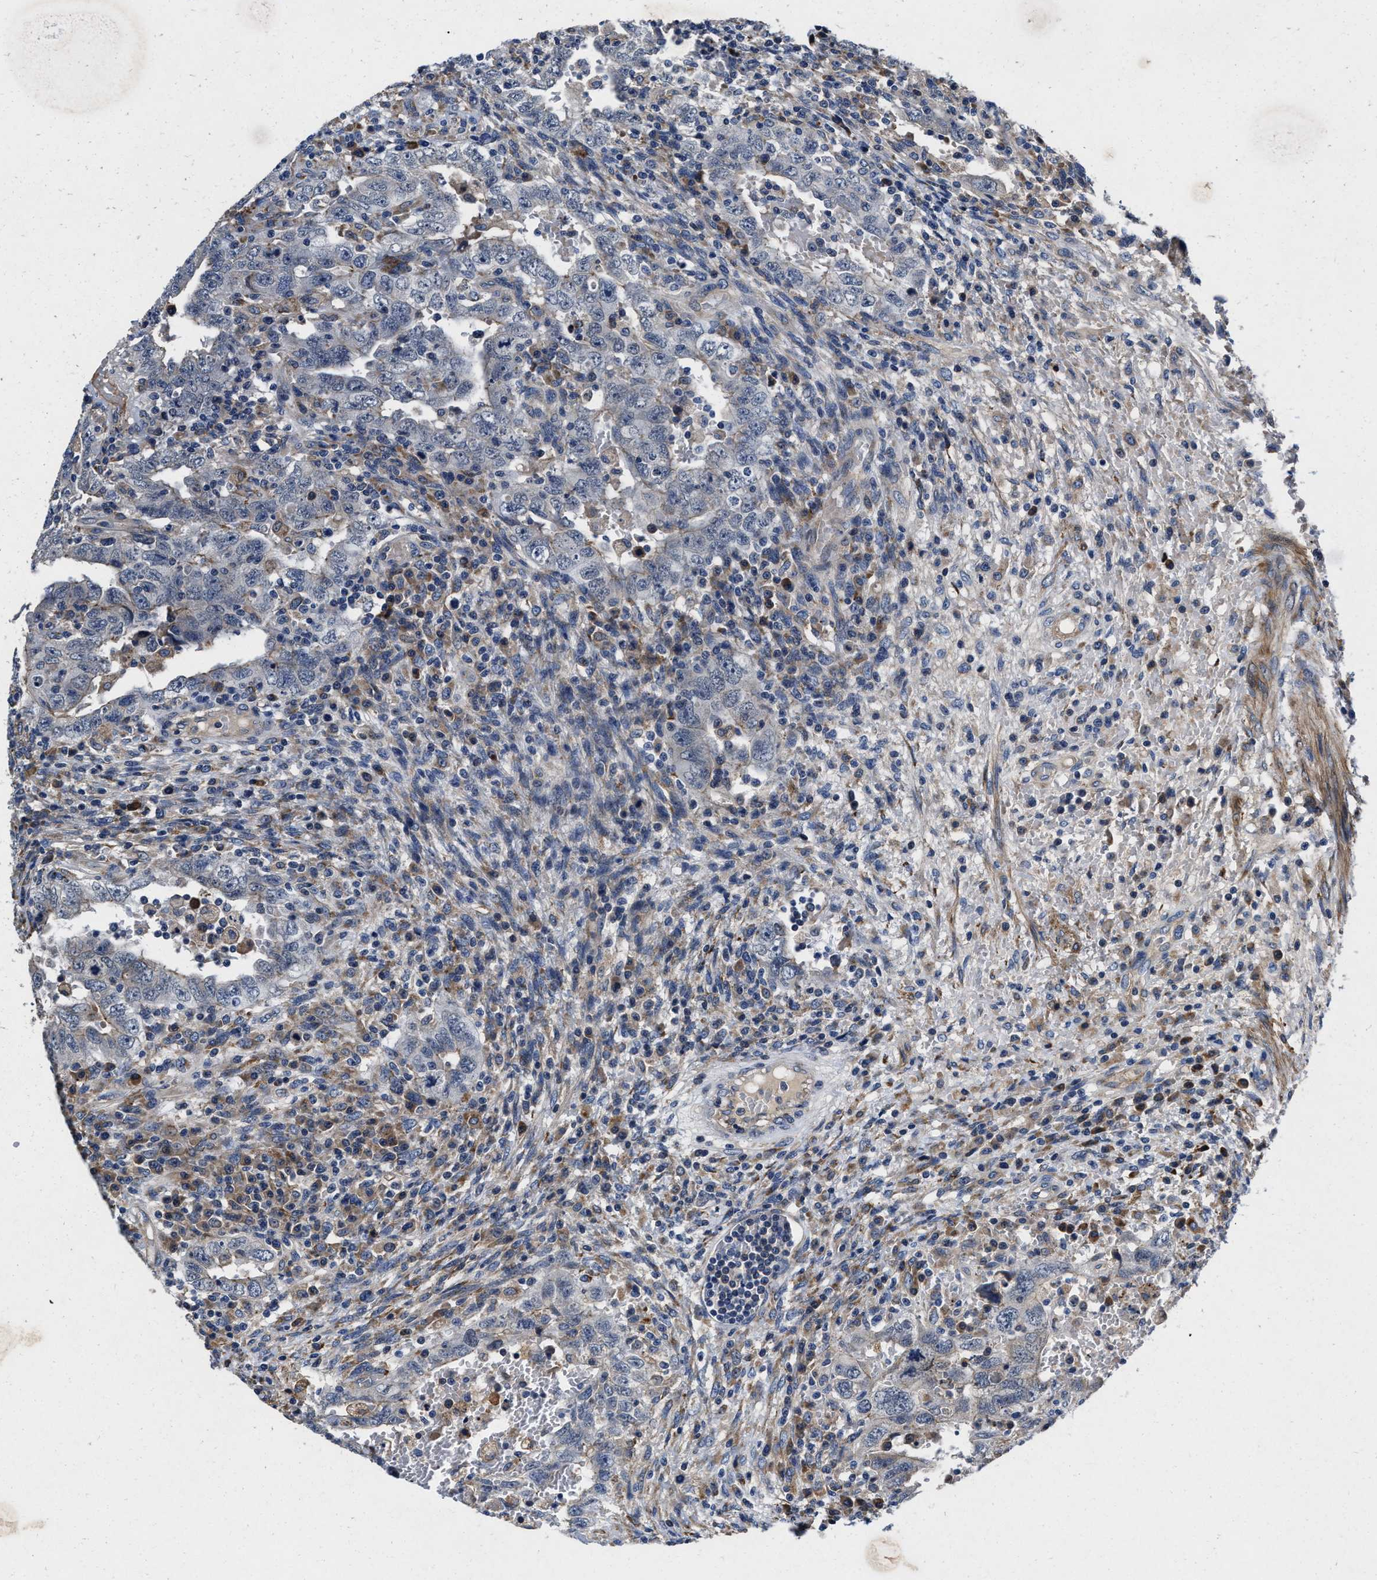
{"staining": {"intensity": "negative", "quantity": "none", "location": "none"}, "tissue": "testis cancer", "cell_type": "Tumor cells", "image_type": "cancer", "snomed": [{"axis": "morphology", "description": "Carcinoma, Embryonal, NOS"}, {"axis": "topography", "description": "Testis"}], "caption": "Embryonal carcinoma (testis) stained for a protein using immunohistochemistry (IHC) exhibits no expression tumor cells.", "gene": "SLC12A2", "patient": {"sex": "male", "age": 26}}